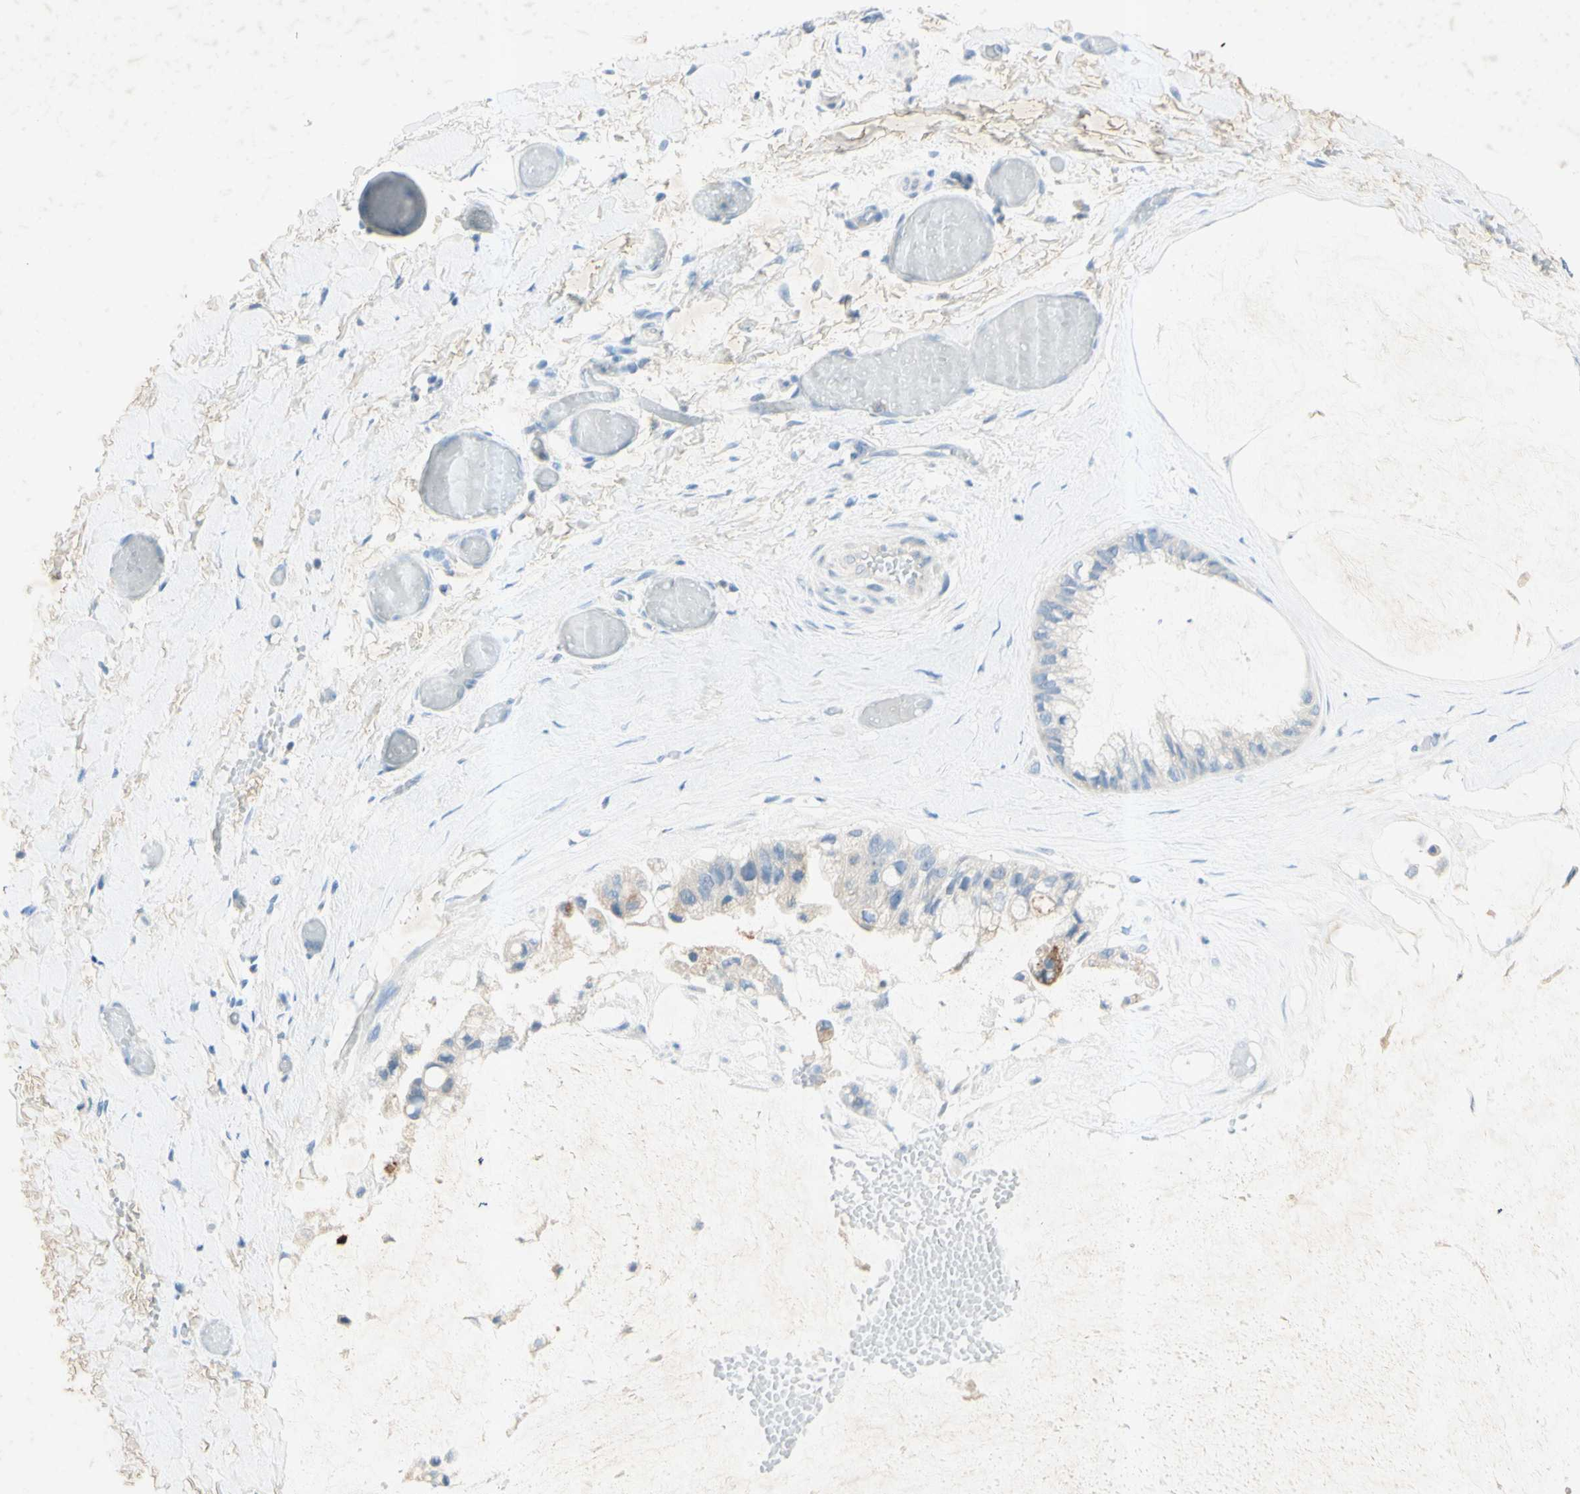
{"staining": {"intensity": "weak", "quantity": ">75%", "location": "cytoplasmic/membranous"}, "tissue": "ovarian cancer", "cell_type": "Tumor cells", "image_type": "cancer", "snomed": [{"axis": "morphology", "description": "Cystadenocarcinoma, mucinous, NOS"}, {"axis": "topography", "description": "Ovary"}], "caption": "A high-resolution micrograph shows immunohistochemistry (IHC) staining of ovarian cancer (mucinous cystadenocarcinoma), which reveals weak cytoplasmic/membranous expression in about >75% of tumor cells.", "gene": "GDF15", "patient": {"sex": "female", "age": 39}}